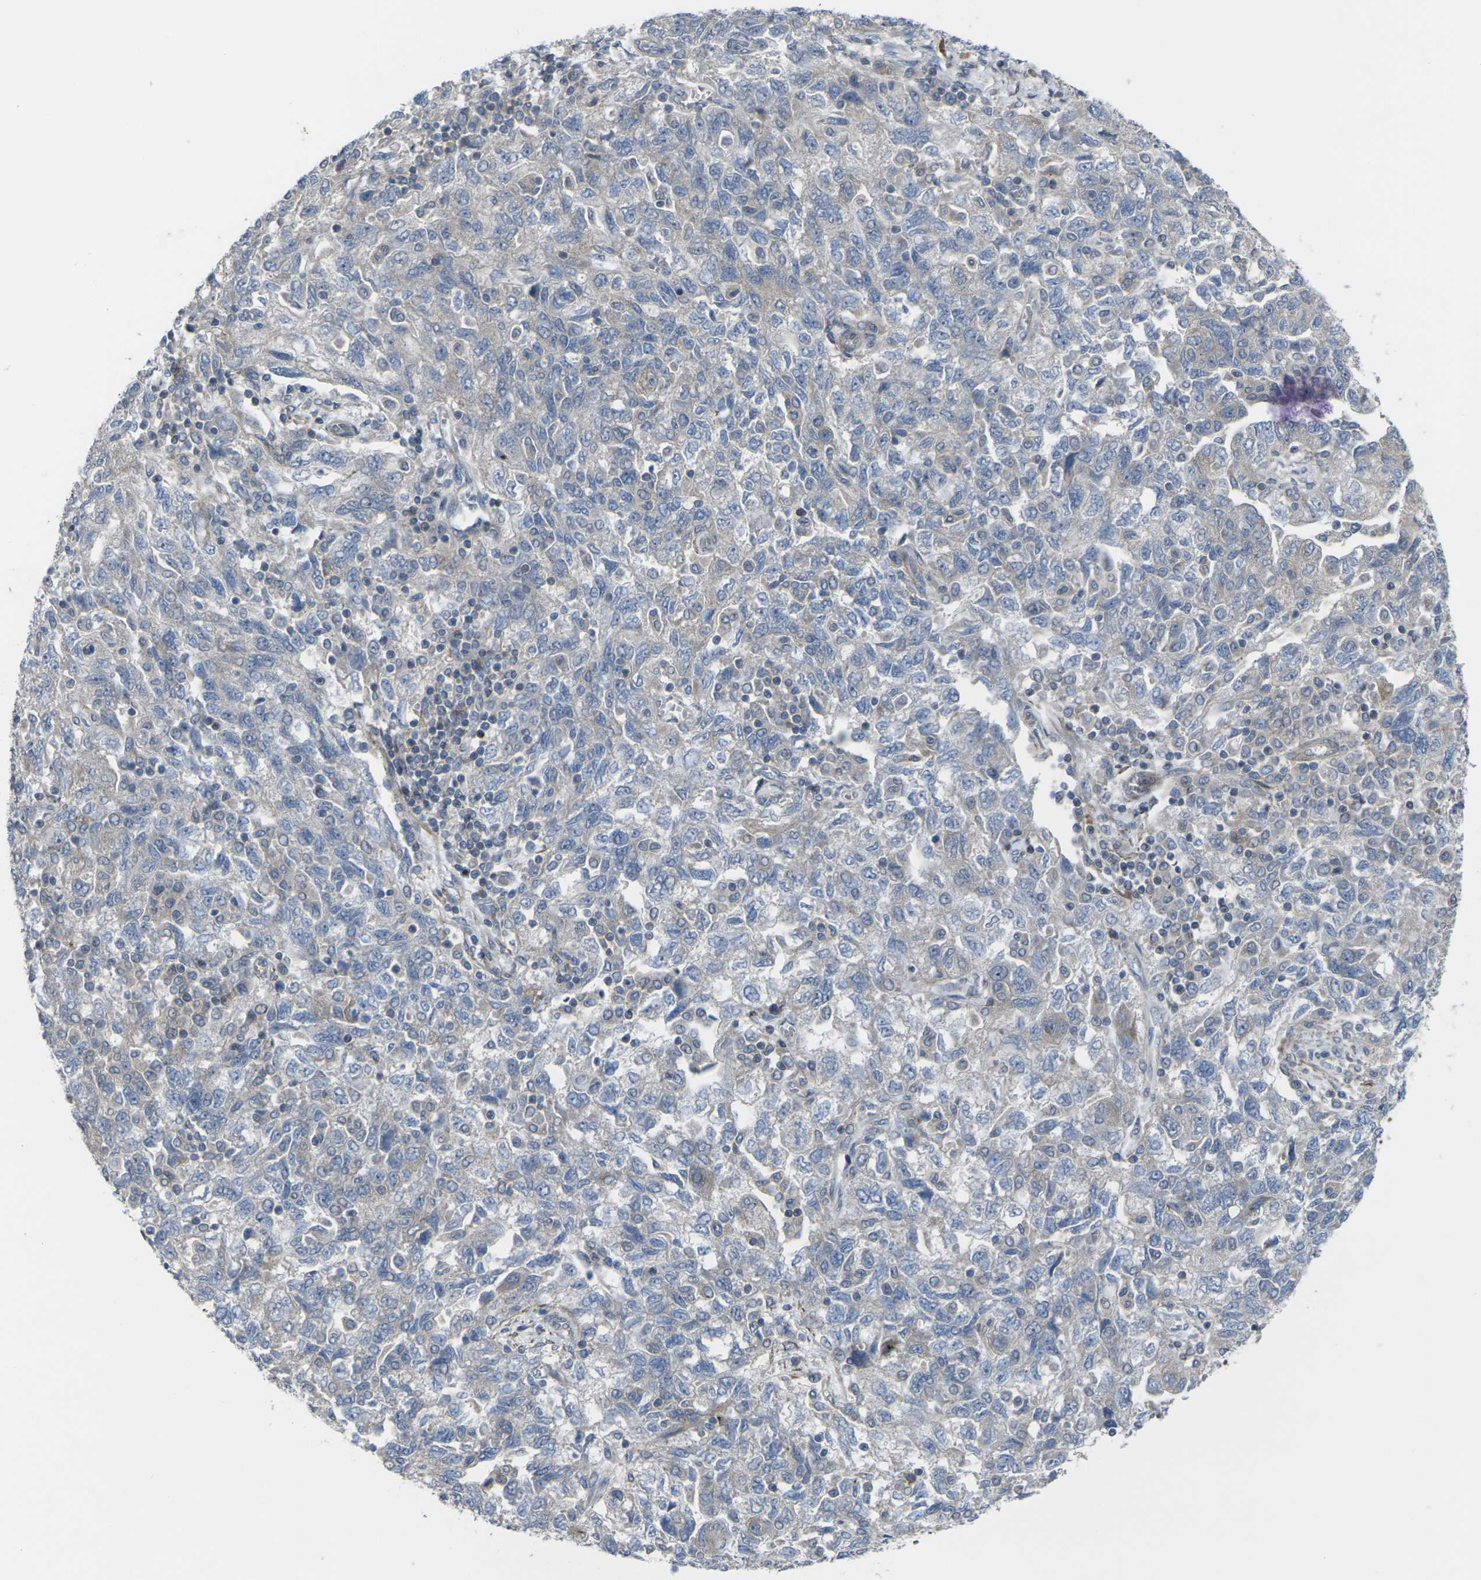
{"staining": {"intensity": "weak", "quantity": ">75%", "location": "cytoplasmic/membranous"}, "tissue": "ovarian cancer", "cell_type": "Tumor cells", "image_type": "cancer", "snomed": [{"axis": "morphology", "description": "Carcinoma, NOS"}, {"axis": "morphology", "description": "Cystadenocarcinoma, serous, NOS"}, {"axis": "topography", "description": "Ovary"}], "caption": "A low amount of weak cytoplasmic/membranous positivity is seen in about >75% of tumor cells in ovarian serous cystadenocarcinoma tissue.", "gene": "CCR10", "patient": {"sex": "female", "age": 69}}